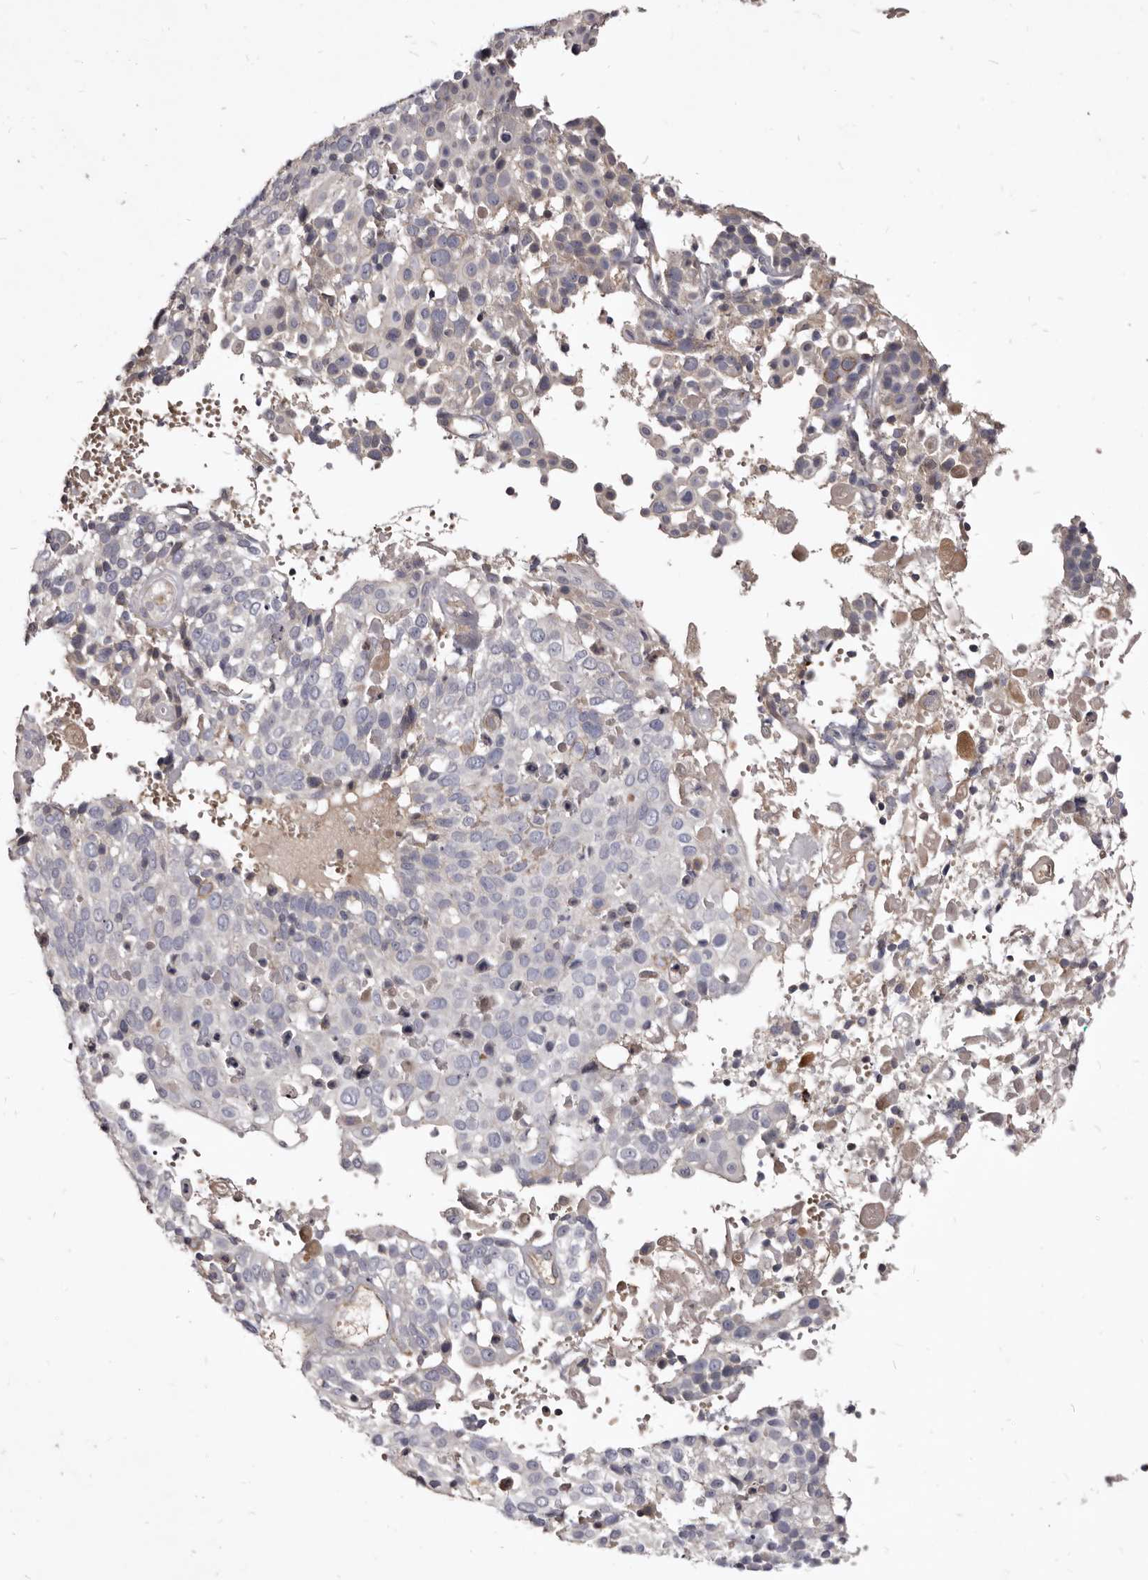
{"staining": {"intensity": "negative", "quantity": "none", "location": "none"}, "tissue": "cervical cancer", "cell_type": "Tumor cells", "image_type": "cancer", "snomed": [{"axis": "morphology", "description": "Squamous cell carcinoma, NOS"}, {"axis": "topography", "description": "Cervix"}], "caption": "IHC of squamous cell carcinoma (cervical) shows no positivity in tumor cells. (DAB immunohistochemistry (IHC) with hematoxylin counter stain).", "gene": "FAS", "patient": {"sex": "female", "age": 74}}